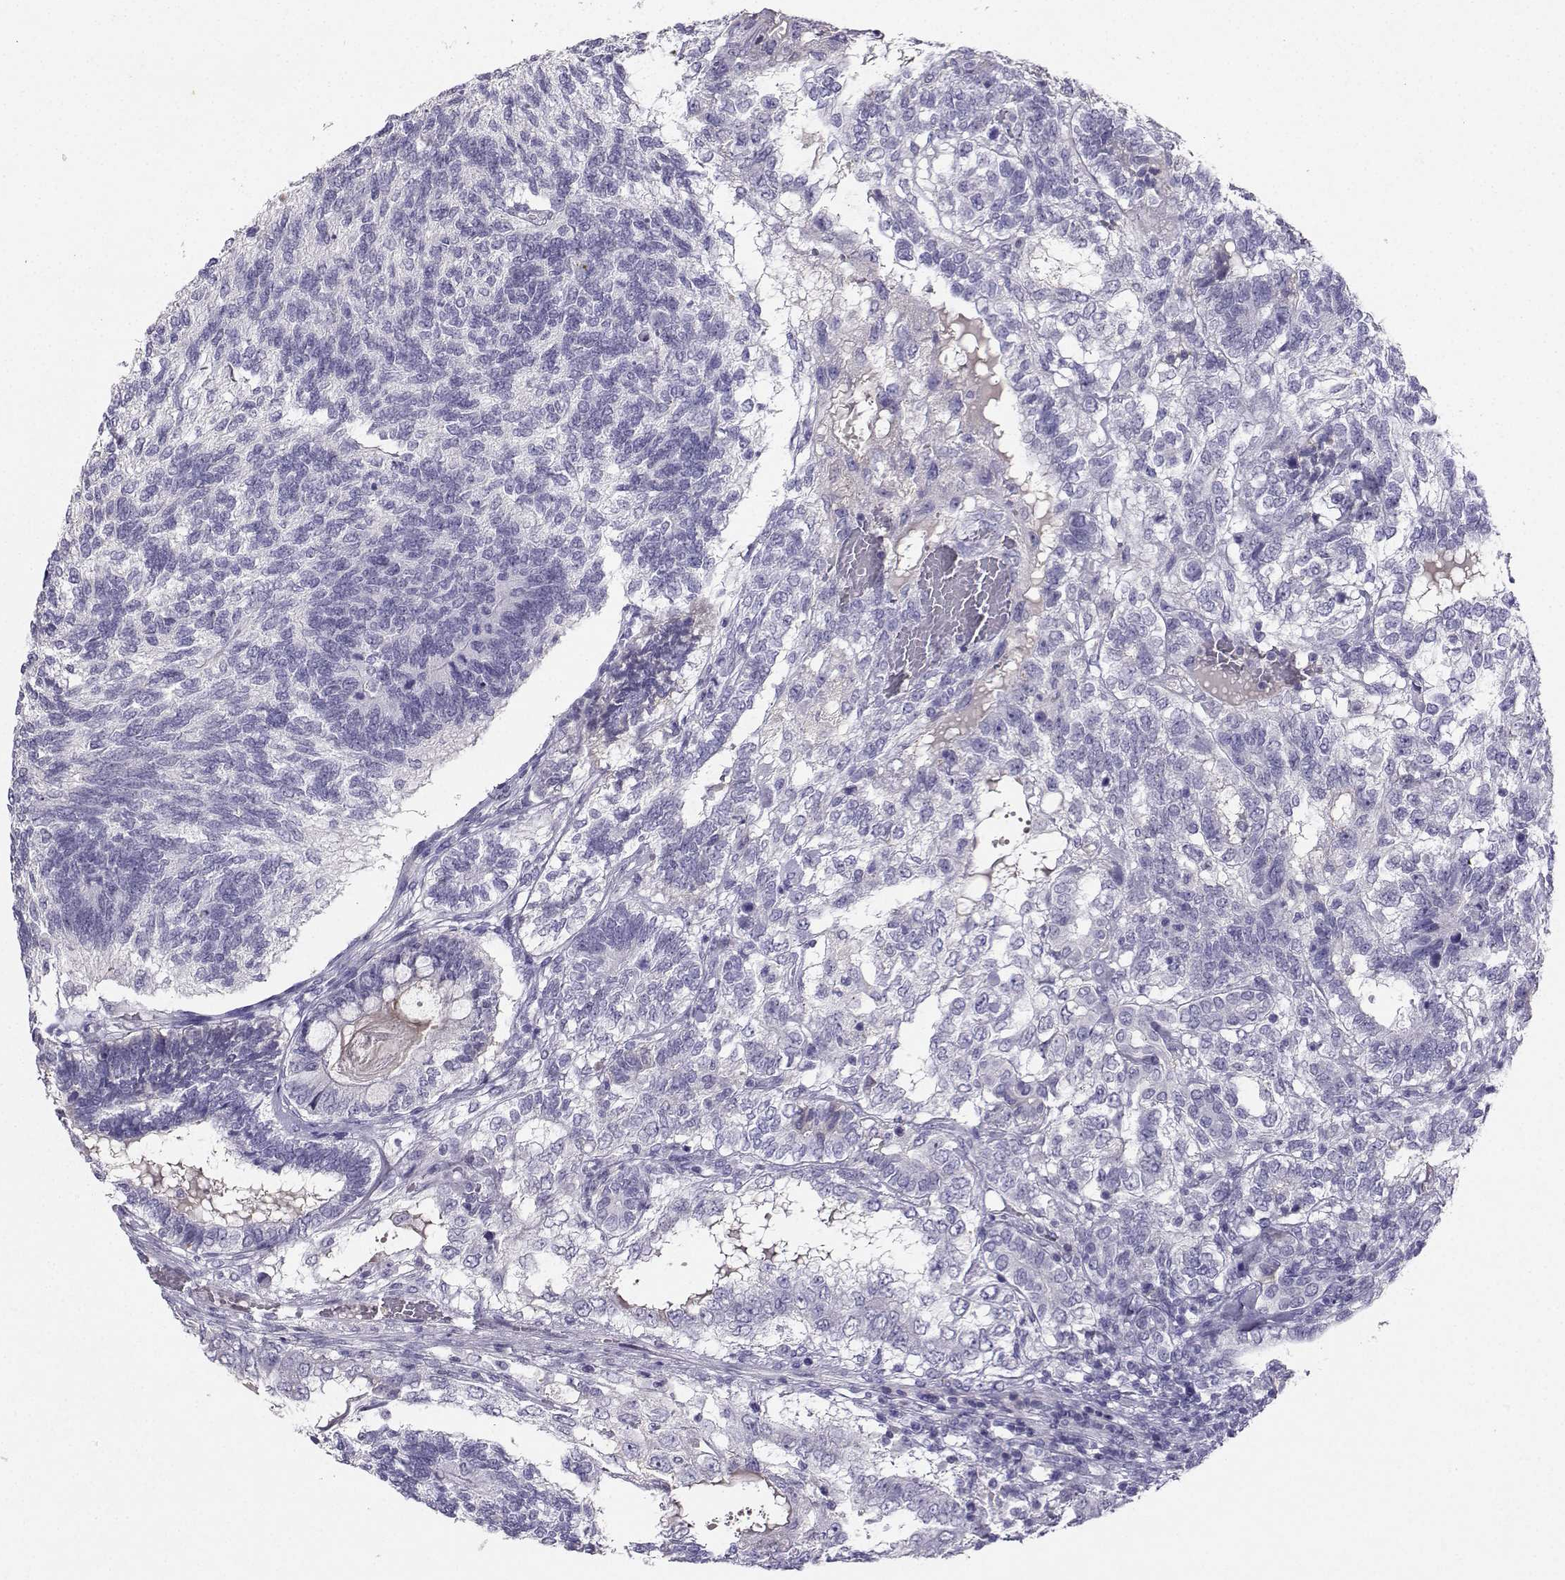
{"staining": {"intensity": "negative", "quantity": "none", "location": "none"}, "tissue": "testis cancer", "cell_type": "Tumor cells", "image_type": "cancer", "snomed": [{"axis": "morphology", "description": "Seminoma, NOS"}, {"axis": "morphology", "description": "Carcinoma, Embryonal, NOS"}, {"axis": "topography", "description": "Testis"}], "caption": "Tumor cells show no significant expression in testis embryonal carcinoma.", "gene": "GRIK4", "patient": {"sex": "male", "age": 41}}